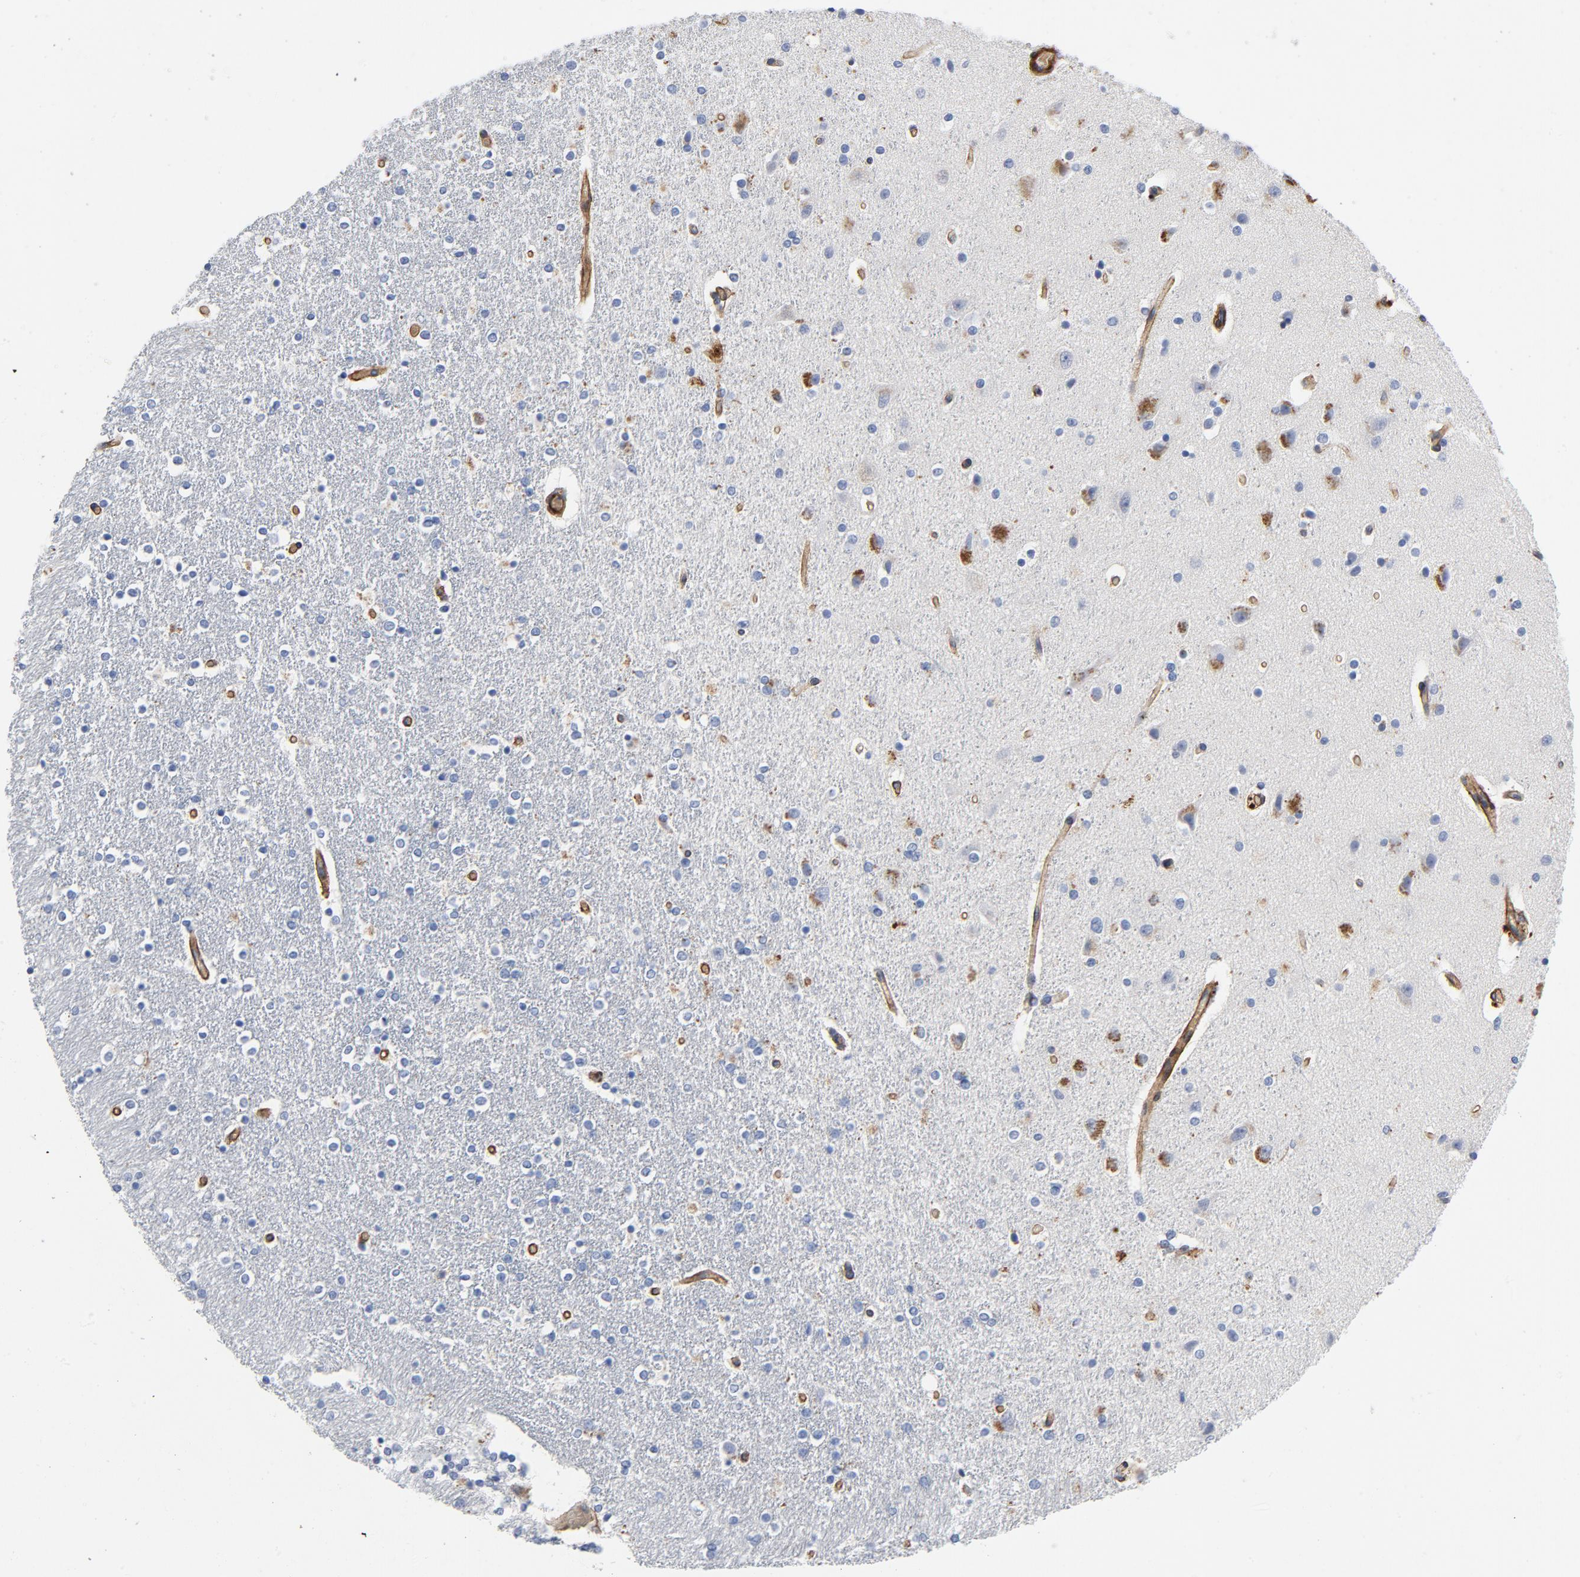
{"staining": {"intensity": "negative", "quantity": "none", "location": "none"}, "tissue": "caudate", "cell_type": "Glial cells", "image_type": "normal", "snomed": [{"axis": "morphology", "description": "Normal tissue, NOS"}, {"axis": "topography", "description": "Lateral ventricle wall"}], "caption": "This image is of normal caudate stained with IHC to label a protein in brown with the nuclei are counter-stained blue. There is no staining in glial cells. (DAB immunohistochemistry, high magnification).", "gene": "LAMC1", "patient": {"sex": "female", "age": 54}}